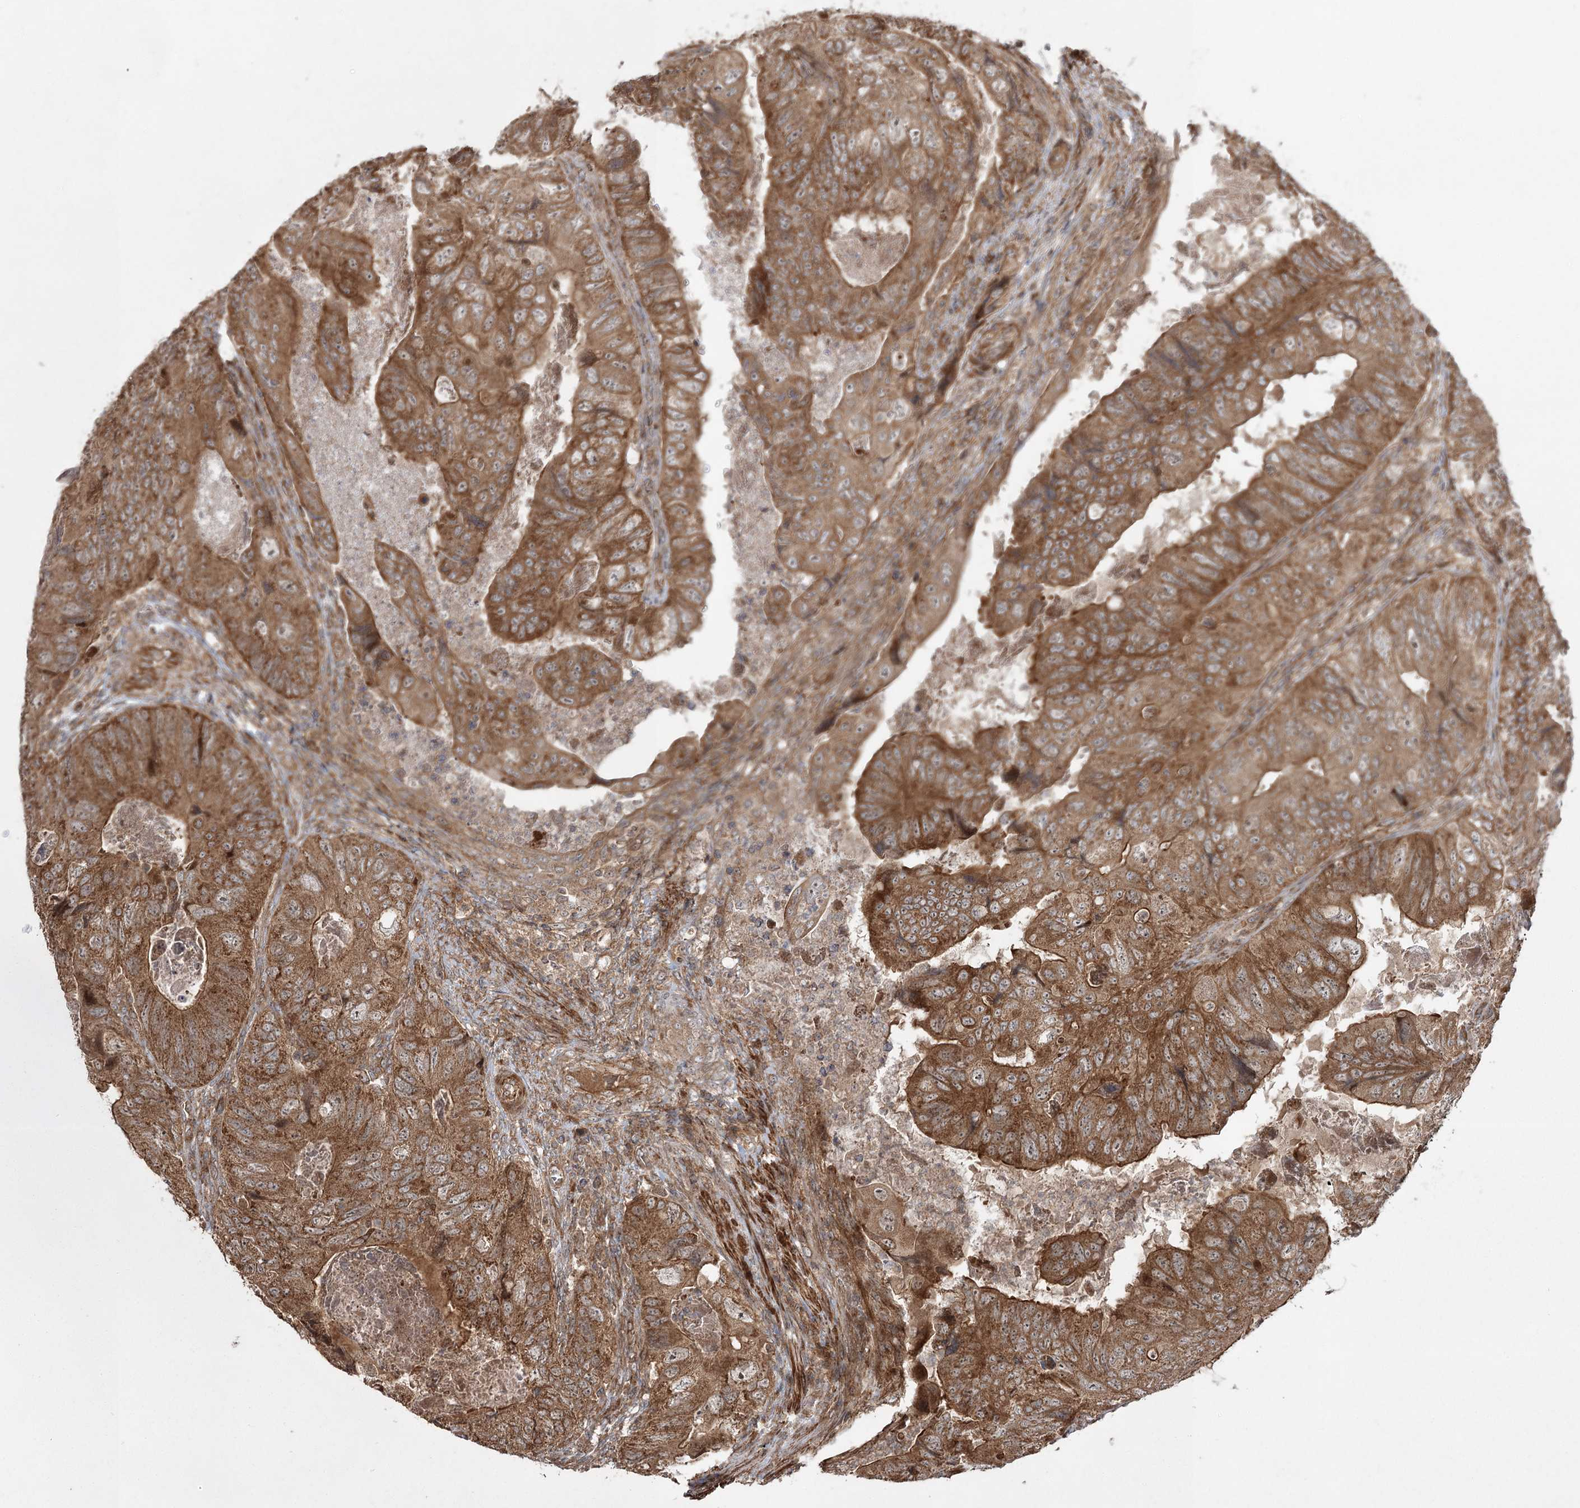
{"staining": {"intensity": "strong", "quantity": ">75%", "location": "cytoplasmic/membranous"}, "tissue": "colorectal cancer", "cell_type": "Tumor cells", "image_type": "cancer", "snomed": [{"axis": "morphology", "description": "Adenocarcinoma, NOS"}, {"axis": "topography", "description": "Rectum"}], "caption": "The micrograph reveals staining of colorectal cancer, revealing strong cytoplasmic/membranous protein positivity (brown color) within tumor cells.", "gene": "CPLANE1", "patient": {"sex": "male", "age": 63}}